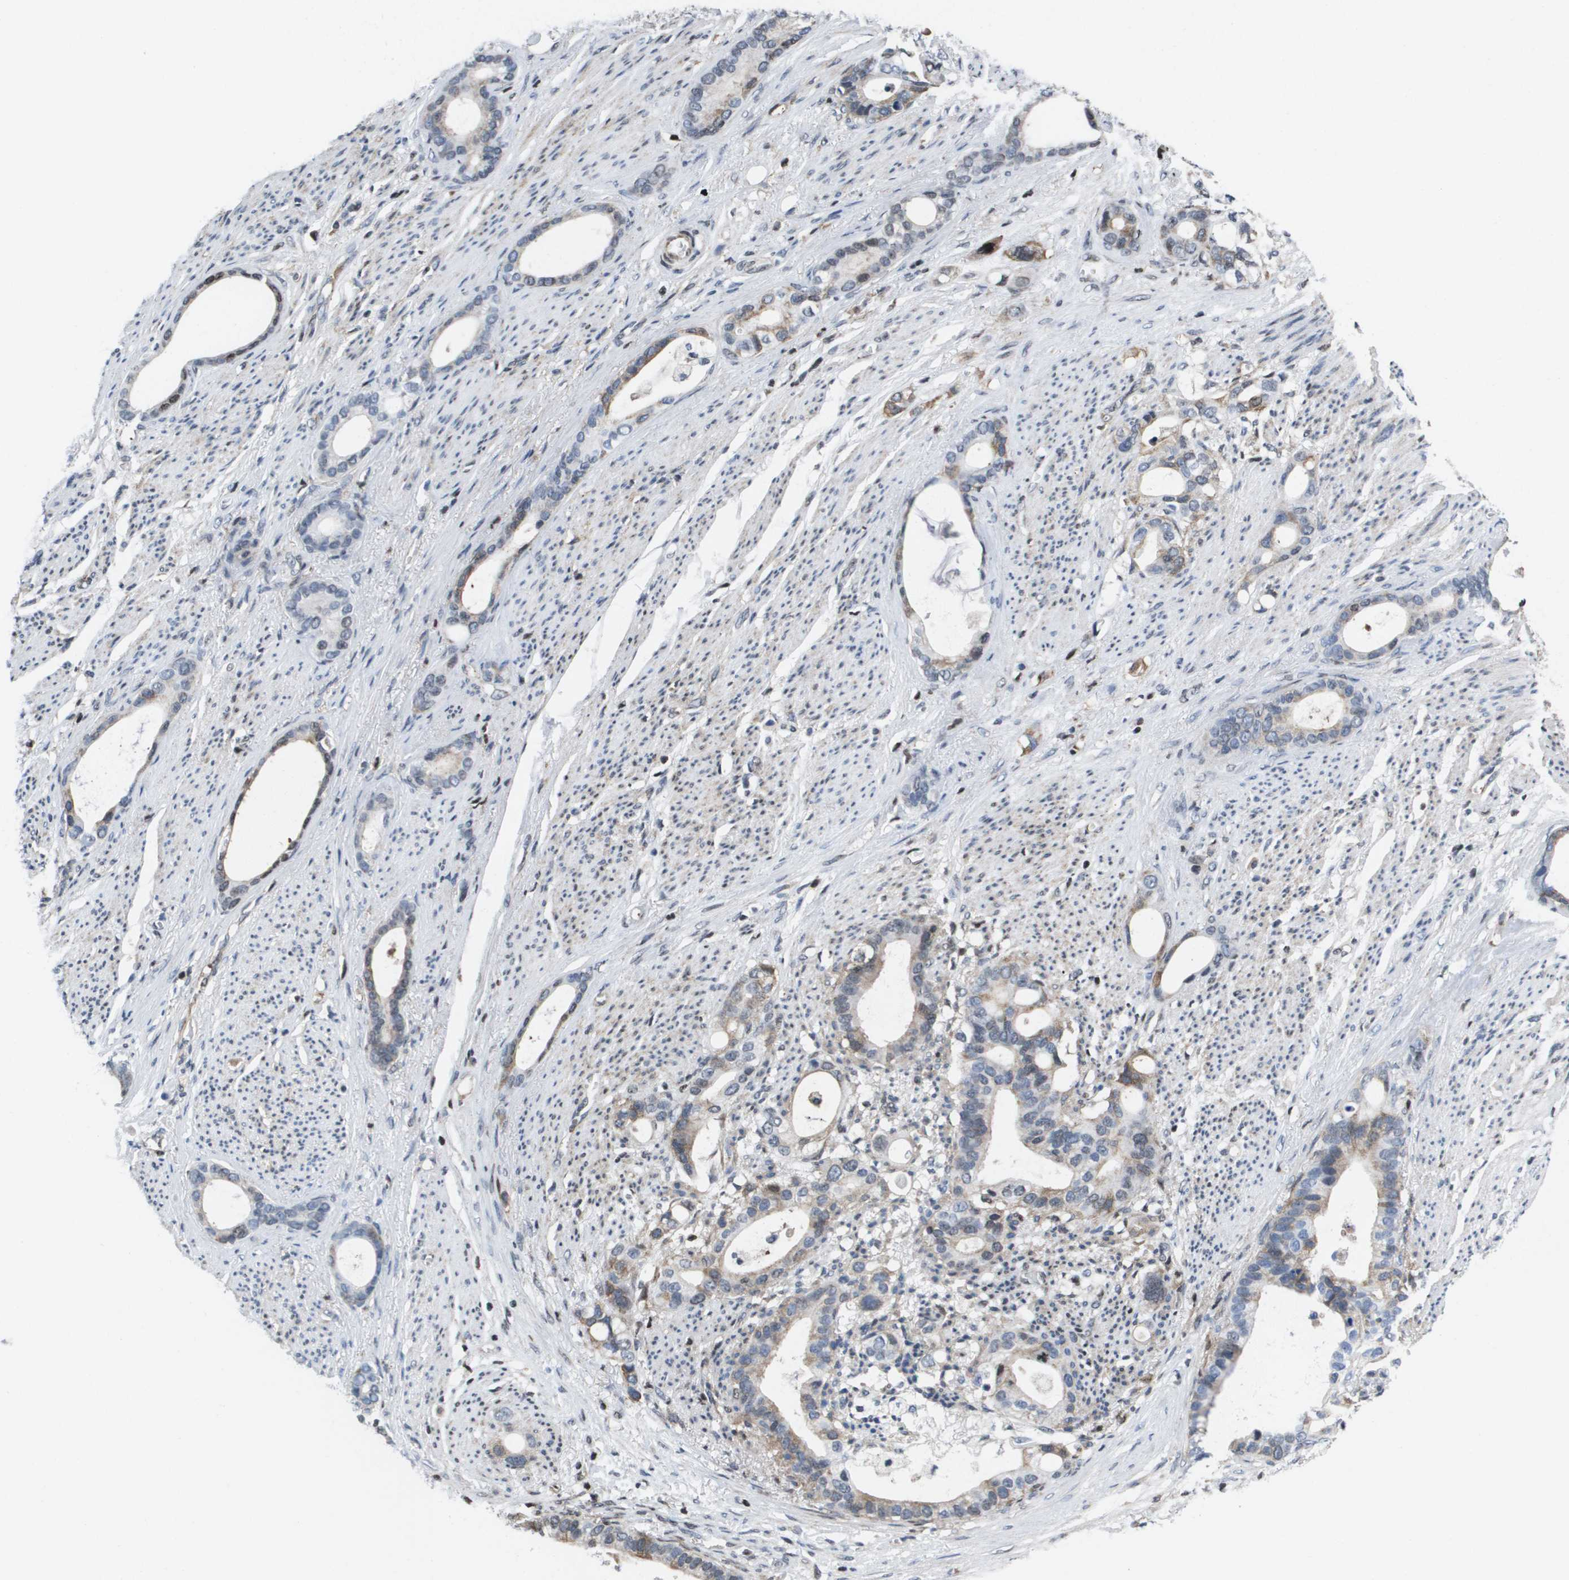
{"staining": {"intensity": "weak", "quantity": "25%-75%", "location": "cytoplasmic/membranous"}, "tissue": "stomach cancer", "cell_type": "Tumor cells", "image_type": "cancer", "snomed": [{"axis": "morphology", "description": "Adenocarcinoma, NOS"}, {"axis": "topography", "description": "Stomach"}], "caption": "Weak cytoplasmic/membranous staining for a protein is identified in approximately 25%-75% of tumor cells of adenocarcinoma (stomach) using immunohistochemistry (IHC).", "gene": "SERPINC1", "patient": {"sex": "female", "age": 75}}